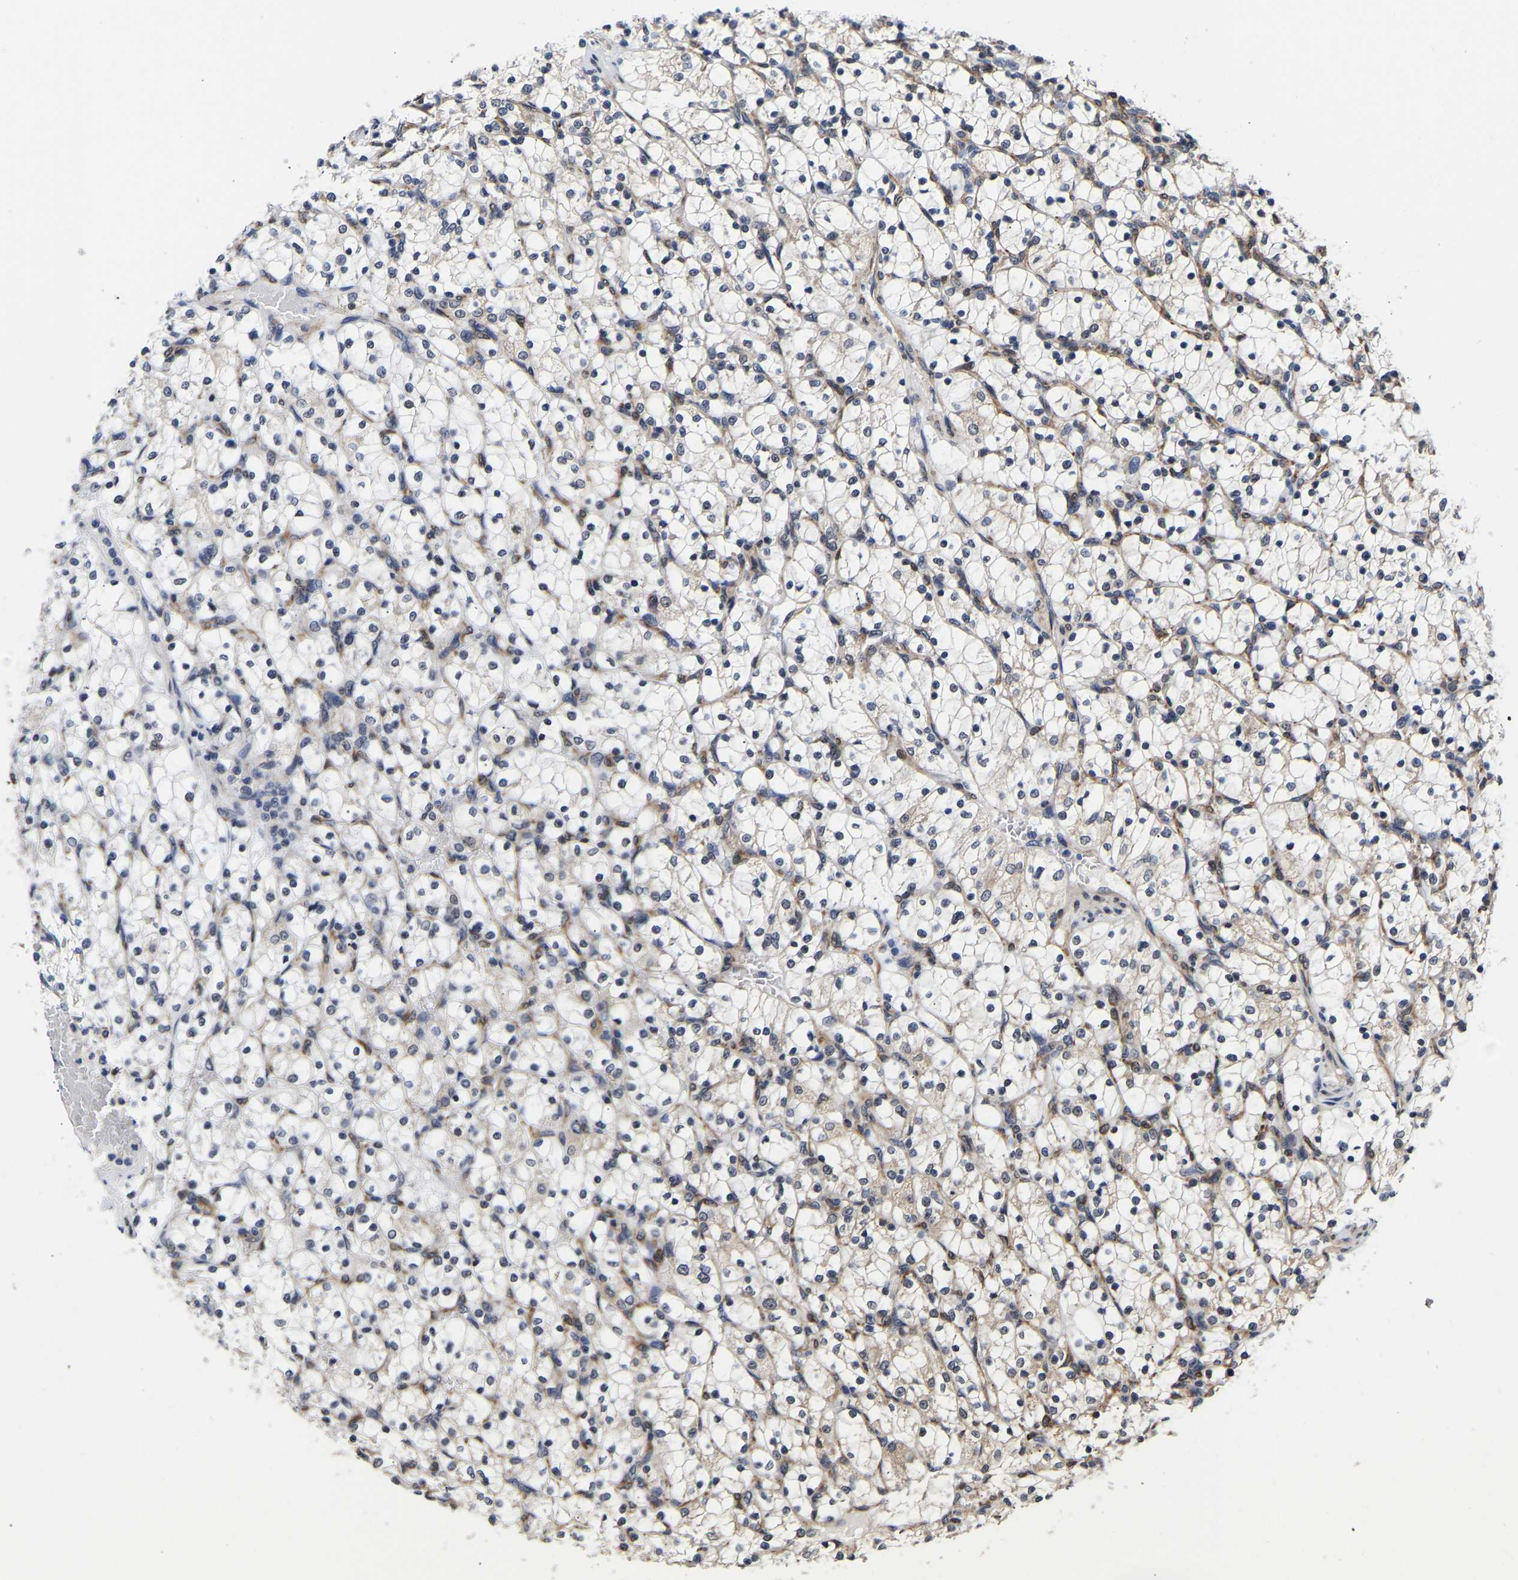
{"staining": {"intensity": "weak", "quantity": "25%-75%", "location": "cytoplasmic/membranous"}, "tissue": "renal cancer", "cell_type": "Tumor cells", "image_type": "cancer", "snomed": [{"axis": "morphology", "description": "Adenocarcinoma, NOS"}, {"axis": "topography", "description": "Kidney"}], "caption": "Approximately 25%-75% of tumor cells in adenocarcinoma (renal) display weak cytoplasmic/membranous protein staining as visualized by brown immunohistochemical staining.", "gene": "METTL16", "patient": {"sex": "female", "age": 69}}